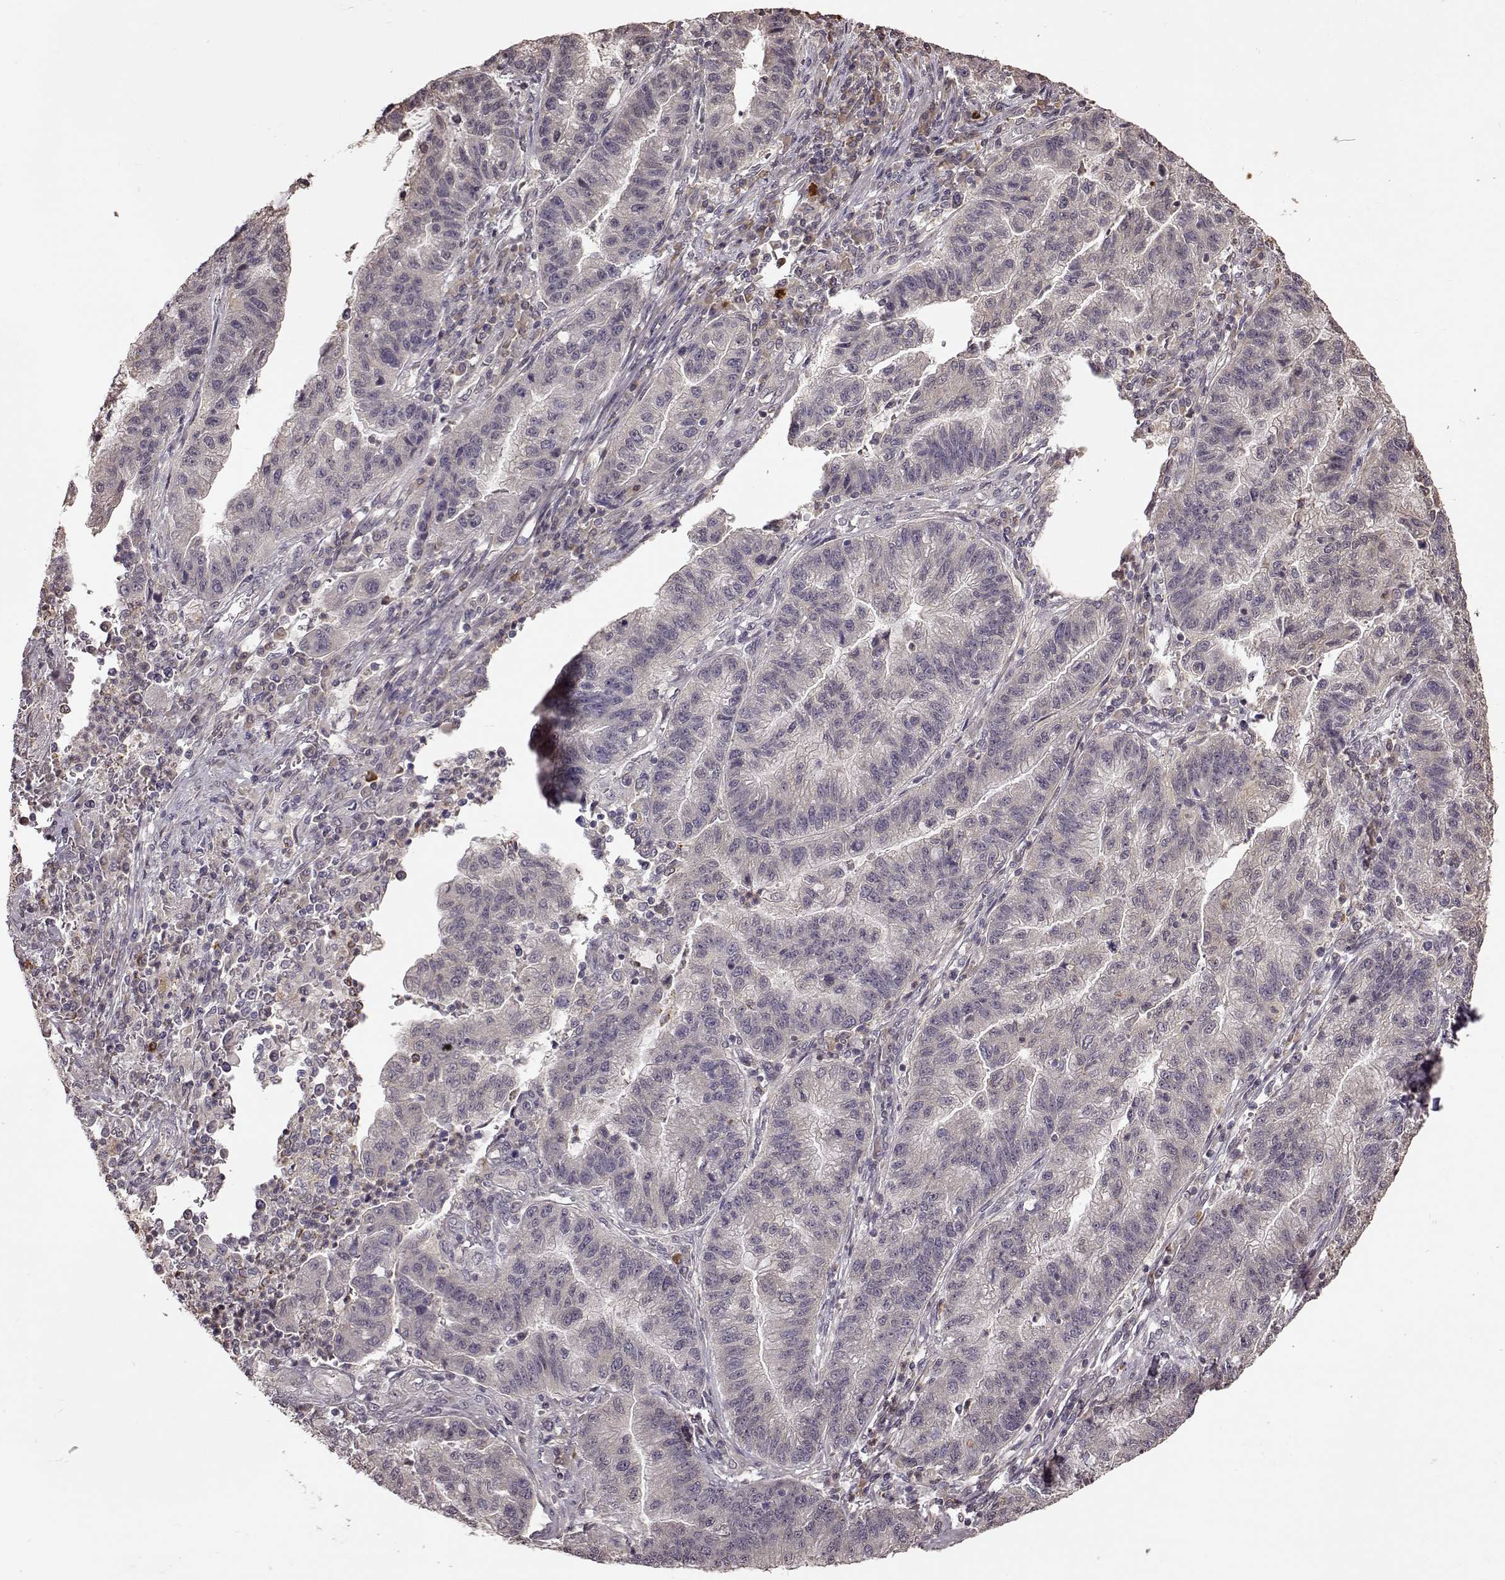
{"staining": {"intensity": "weak", "quantity": "25%-75%", "location": "cytoplasmic/membranous"}, "tissue": "stomach cancer", "cell_type": "Tumor cells", "image_type": "cancer", "snomed": [{"axis": "morphology", "description": "Adenocarcinoma, NOS"}, {"axis": "topography", "description": "Stomach"}], "caption": "This photomicrograph demonstrates stomach cancer (adenocarcinoma) stained with IHC to label a protein in brown. The cytoplasmic/membranous of tumor cells show weak positivity for the protein. Nuclei are counter-stained blue.", "gene": "CRB1", "patient": {"sex": "male", "age": 83}}